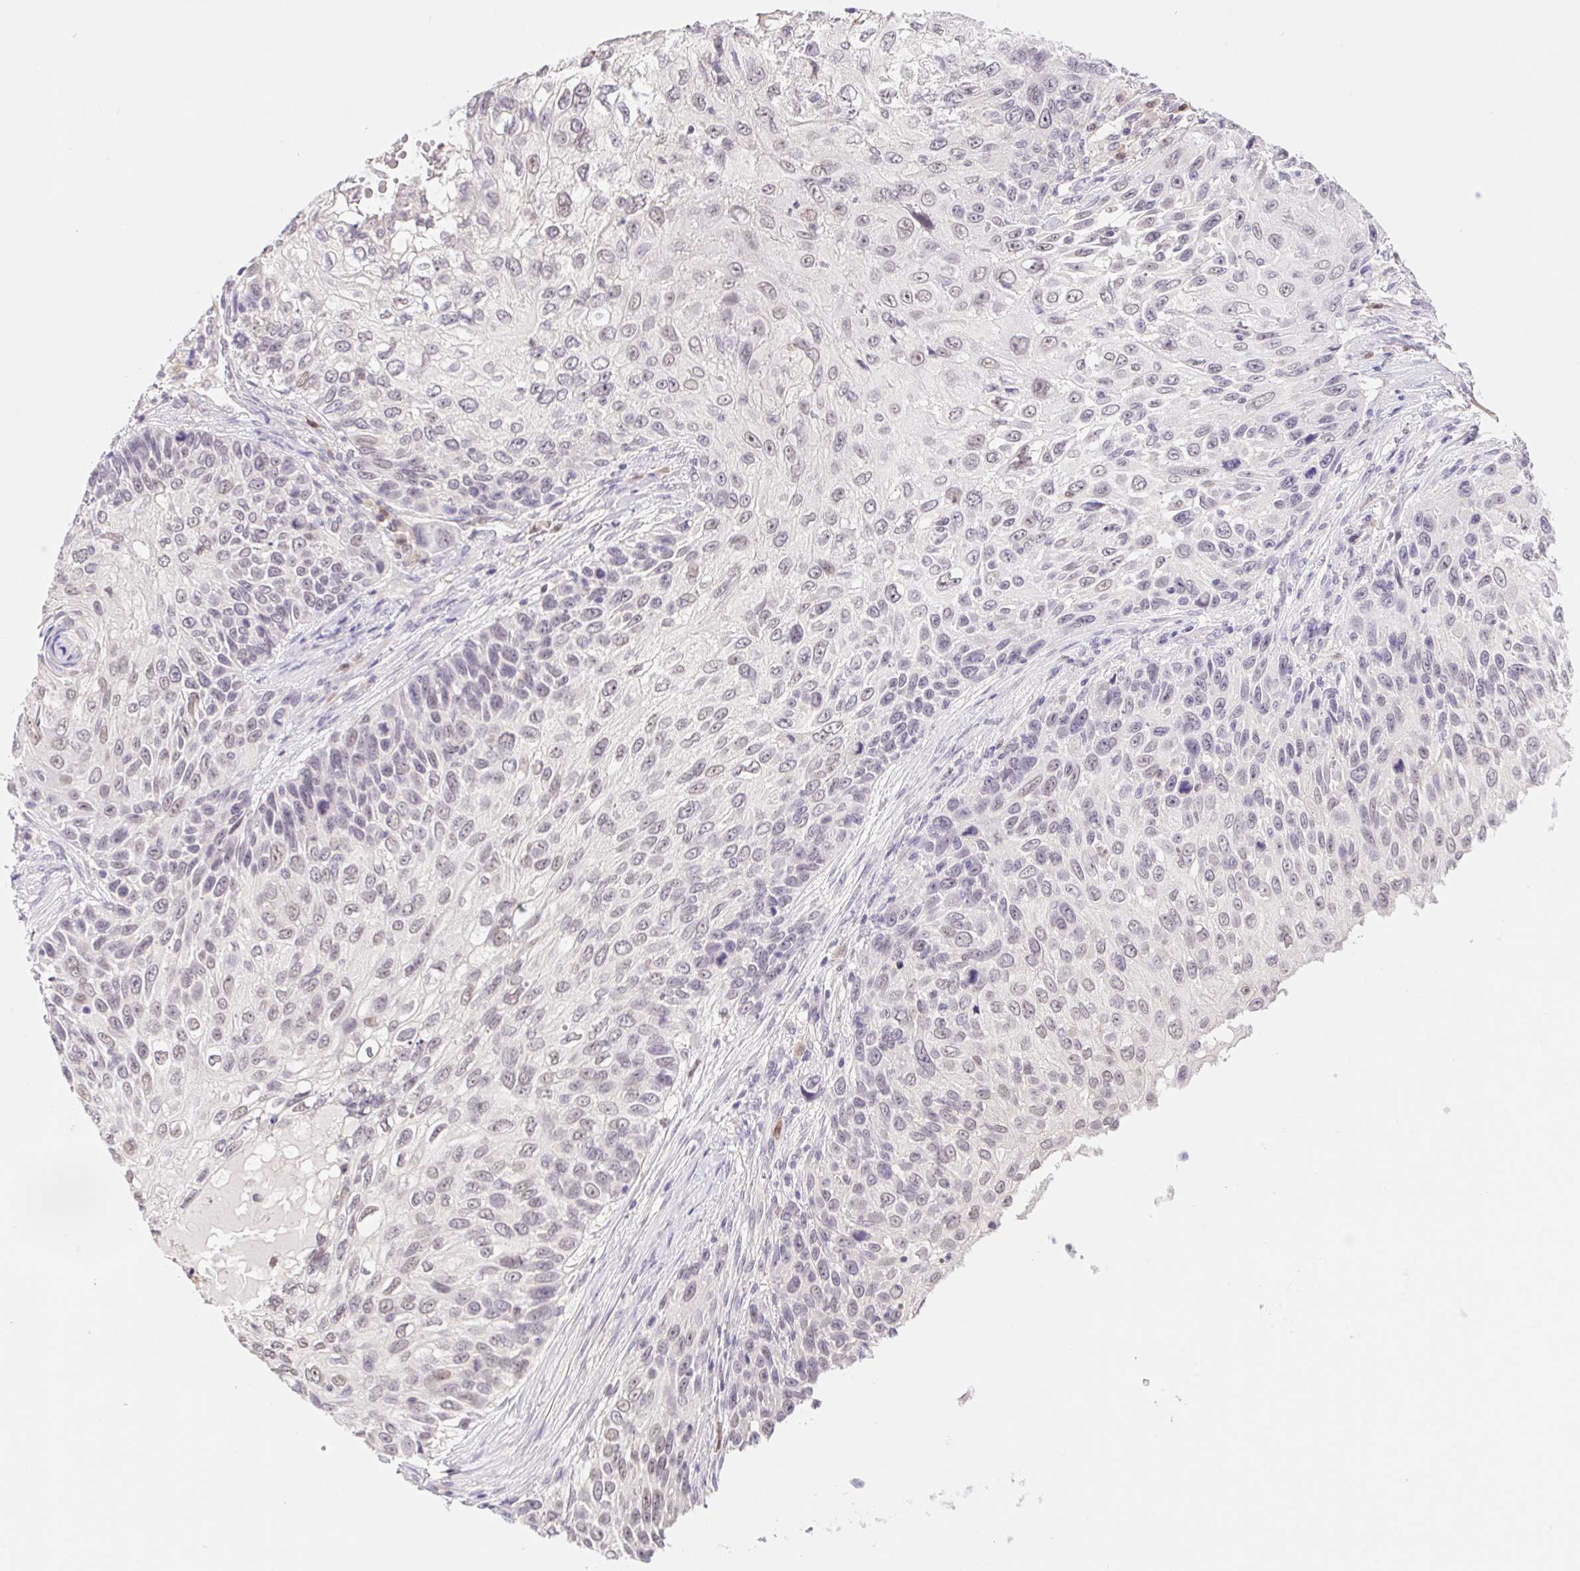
{"staining": {"intensity": "weak", "quantity": "<25%", "location": "nuclear"}, "tissue": "skin cancer", "cell_type": "Tumor cells", "image_type": "cancer", "snomed": [{"axis": "morphology", "description": "Squamous cell carcinoma, NOS"}, {"axis": "topography", "description": "Skin"}], "caption": "DAB (3,3'-diaminobenzidine) immunohistochemical staining of human squamous cell carcinoma (skin) shows no significant expression in tumor cells. (DAB (3,3'-diaminobenzidine) IHC, high magnification).", "gene": "L3MBTL4", "patient": {"sex": "male", "age": 92}}